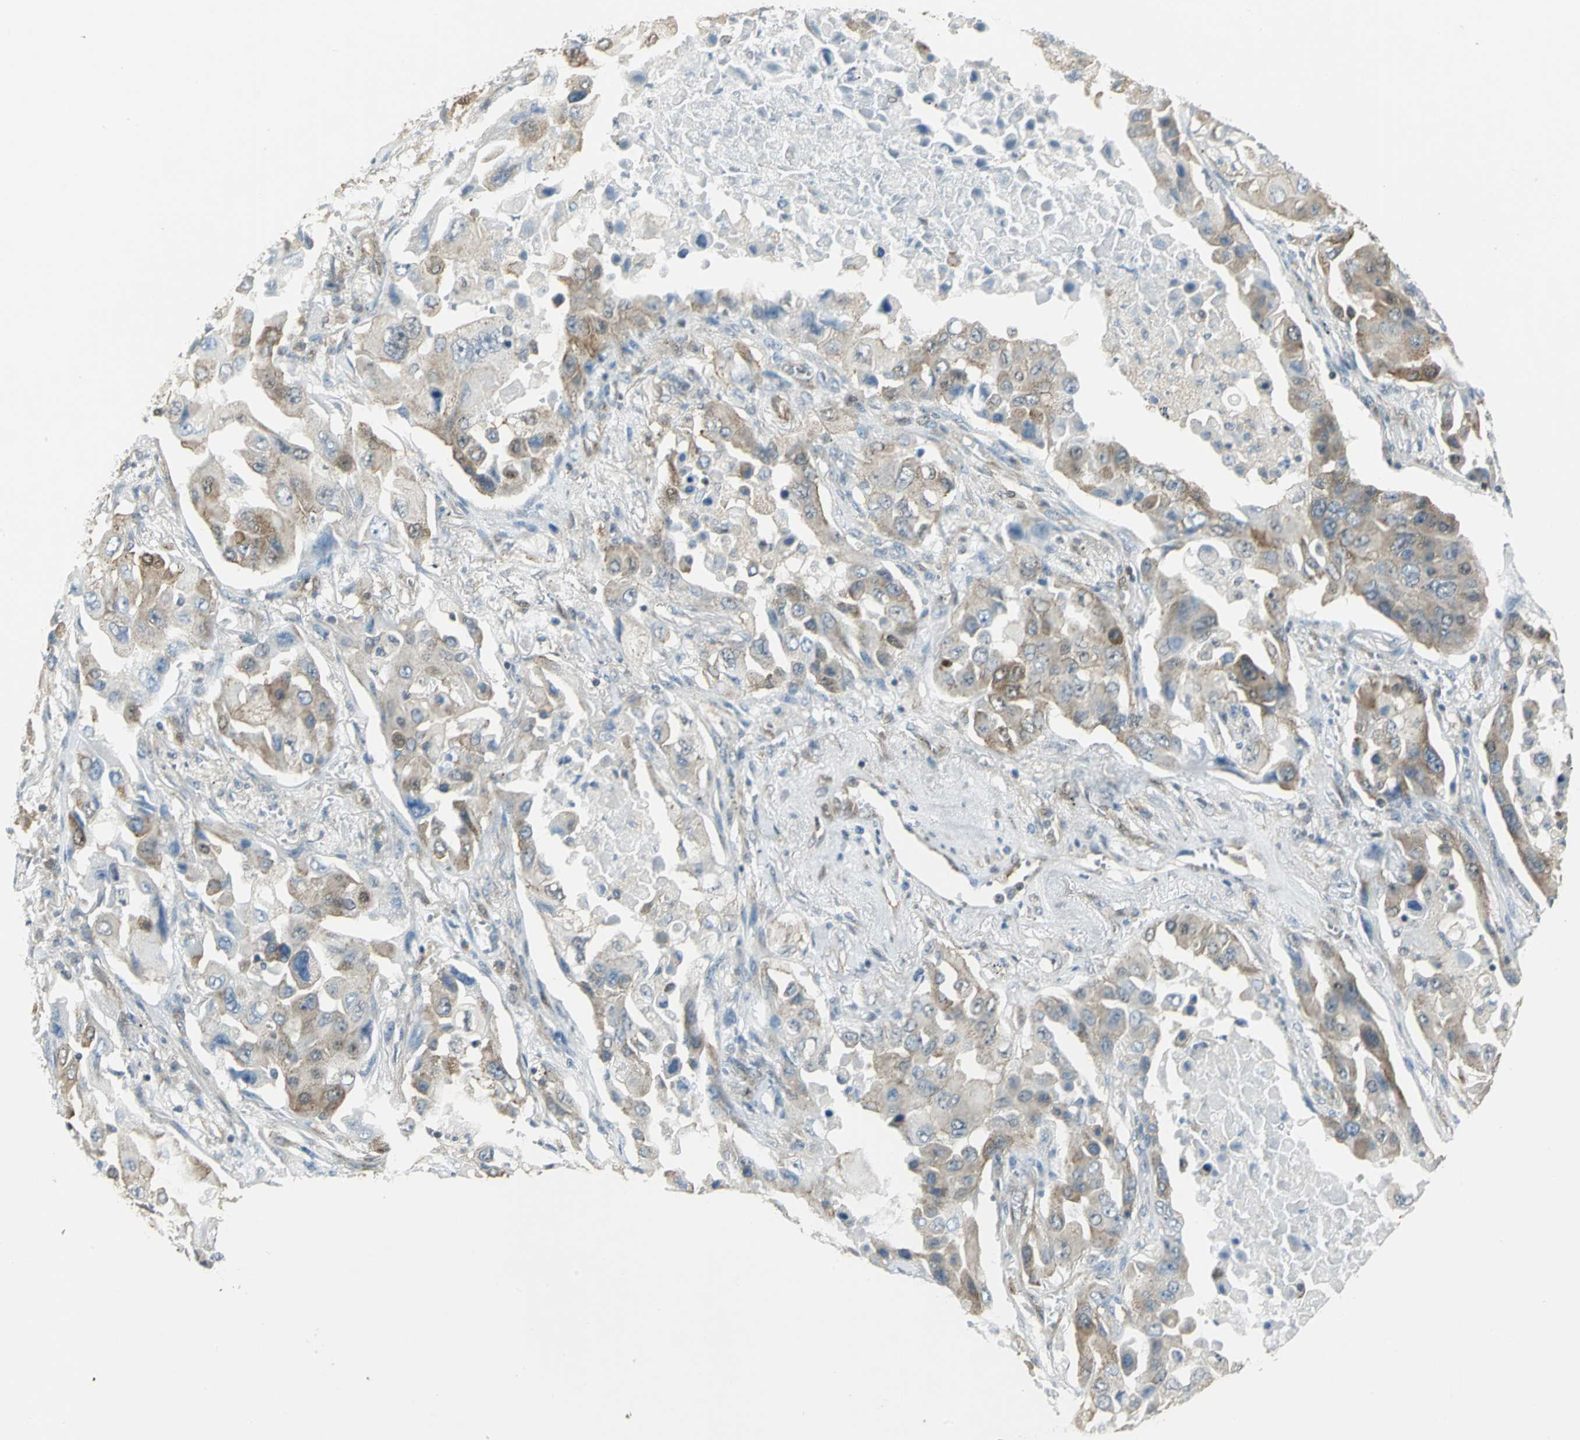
{"staining": {"intensity": "weak", "quantity": "25%-75%", "location": "cytoplasmic/membranous"}, "tissue": "lung cancer", "cell_type": "Tumor cells", "image_type": "cancer", "snomed": [{"axis": "morphology", "description": "Adenocarcinoma, NOS"}, {"axis": "topography", "description": "Lung"}], "caption": "Brown immunohistochemical staining in adenocarcinoma (lung) demonstrates weak cytoplasmic/membranous staining in about 25%-75% of tumor cells. (IHC, brightfield microscopy, high magnification).", "gene": "DDX5", "patient": {"sex": "female", "age": 65}}